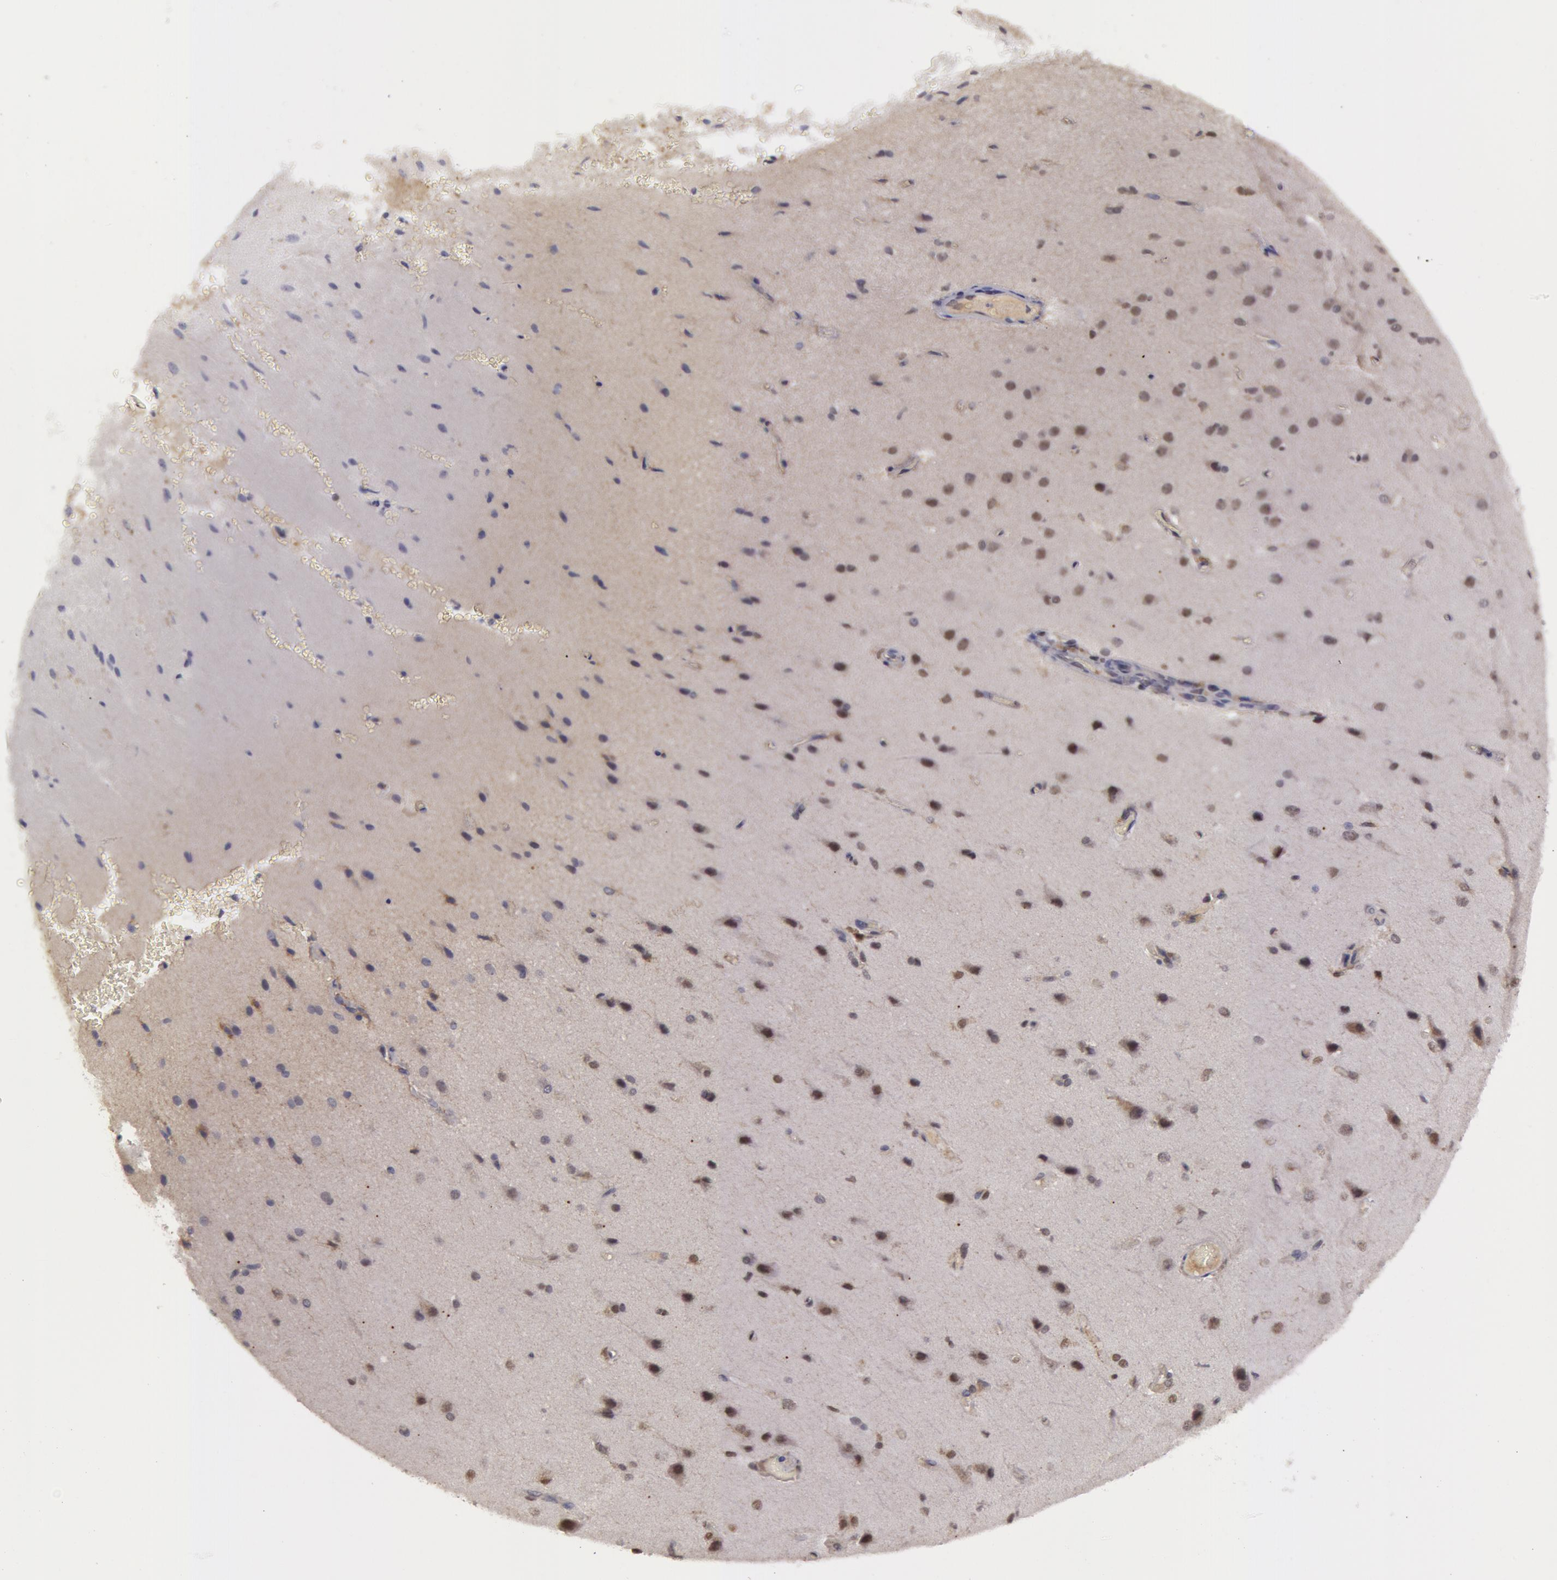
{"staining": {"intensity": "moderate", "quantity": "25%-75%", "location": "nuclear"}, "tissue": "cerebral cortex", "cell_type": "Endothelial cells", "image_type": "normal", "snomed": [{"axis": "morphology", "description": "Normal tissue, NOS"}, {"axis": "morphology", "description": "Glioma, malignant, High grade"}, {"axis": "topography", "description": "Cerebral cortex"}], "caption": "A photomicrograph of cerebral cortex stained for a protein reveals moderate nuclear brown staining in endothelial cells.", "gene": "VRTN", "patient": {"sex": "male", "age": 77}}